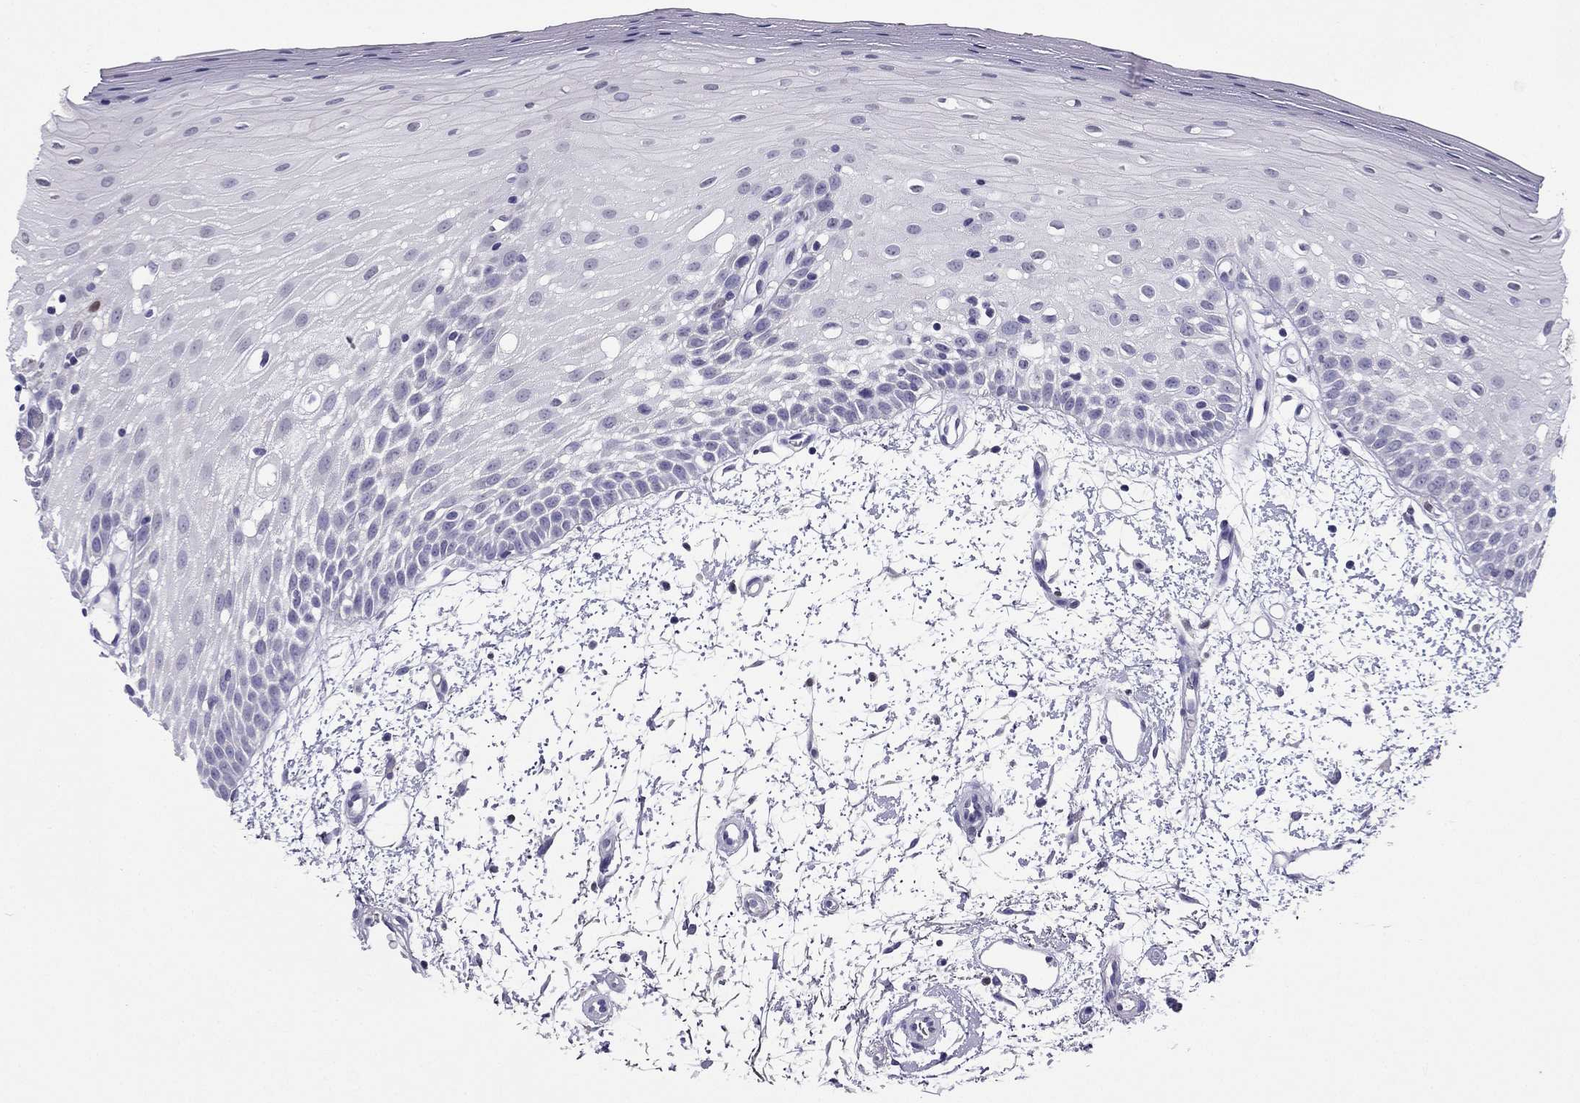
{"staining": {"intensity": "negative", "quantity": "none", "location": "none"}, "tissue": "oral mucosa", "cell_type": "Squamous epithelial cells", "image_type": "normal", "snomed": [{"axis": "morphology", "description": "Normal tissue, NOS"}, {"axis": "morphology", "description": "Squamous cell carcinoma, NOS"}, {"axis": "topography", "description": "Oral tissue"}, {"axis": "topography", "description": "Head-Neck"}], "caption": "Human oral mucosa stained for a protein using immunohistochemistry (IHC) reveals no positivity in squamous epithelial cells.", "gene": "ARID3A", "patient": {"sex": "female", "age": 75}}